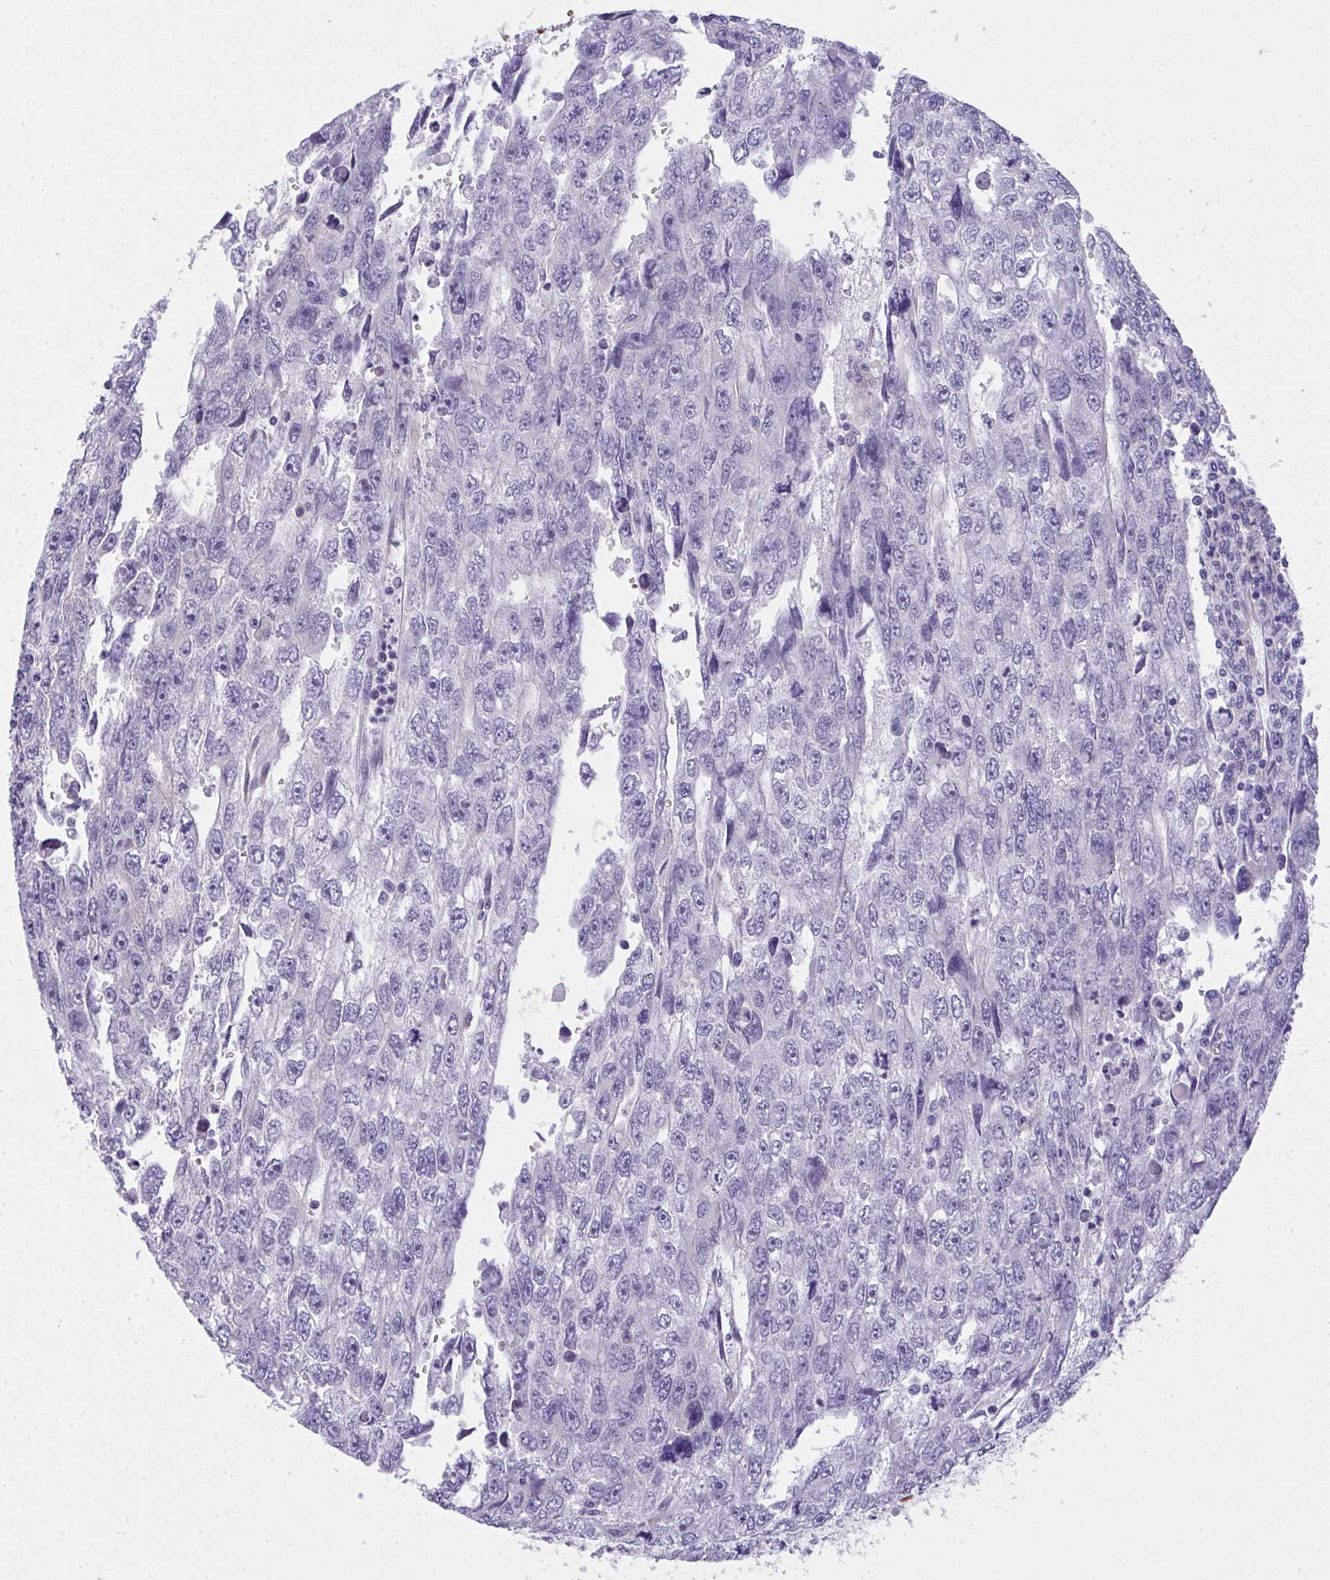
{"staining": {"intensity": "negative", "quantity": "none", "location": "none"}, "tissue": "testis cancer", "cell_type": "Tumor cells", "image_type": "cancer", "snomed": [{"axis": "morphology", "description": "Carcinoma, Embryonal, NOS"}, {"axis": "topography", "description": "Testis"}], "caption": "This is an immunohistochemistry (IHC) photomicrograph of embryonal carcinoma (testis). There is no expression in tumor cells.", "gene": "ADRA2C", "patient": {"sex": "male", "age": 20}}